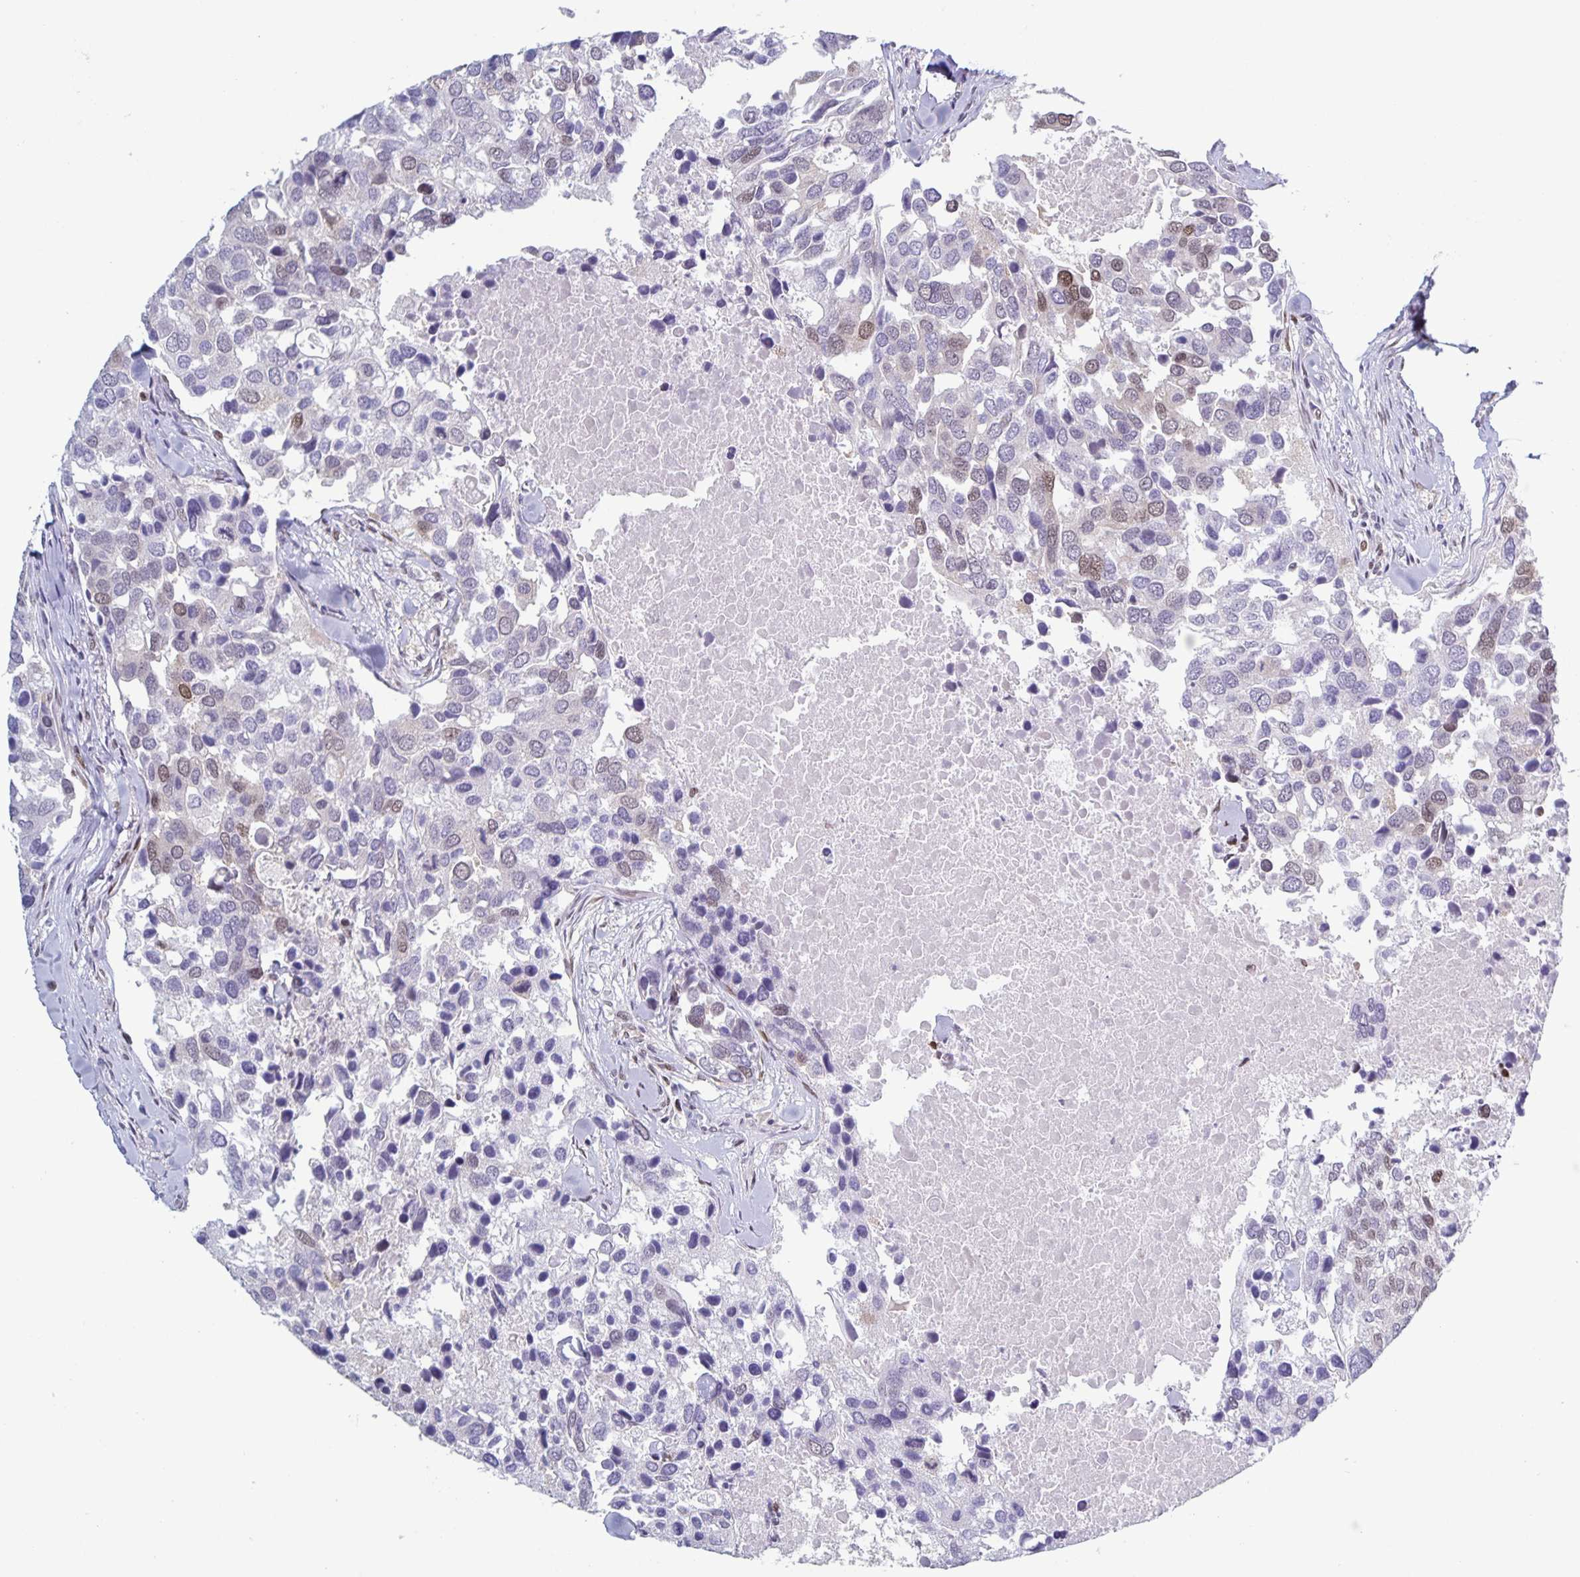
{"staining": {"intensity": "weak", "quantity": "<25%", "location": "nuclear"}, "tissue": "breast cancer", "cell_type": "Tumor cells", "image_type": "cancer", "snomed": [{"axis": "morphology", "description": "Duct carcinoma"}, {"axis": "topography", "description": "Breast"}], "caption": "This is a image of immunohistochemistry staining of breast cancer, which shows no positivity in tumor cells.", "gene": "JUND", "patient": {"sex": "female", "age": 83}}